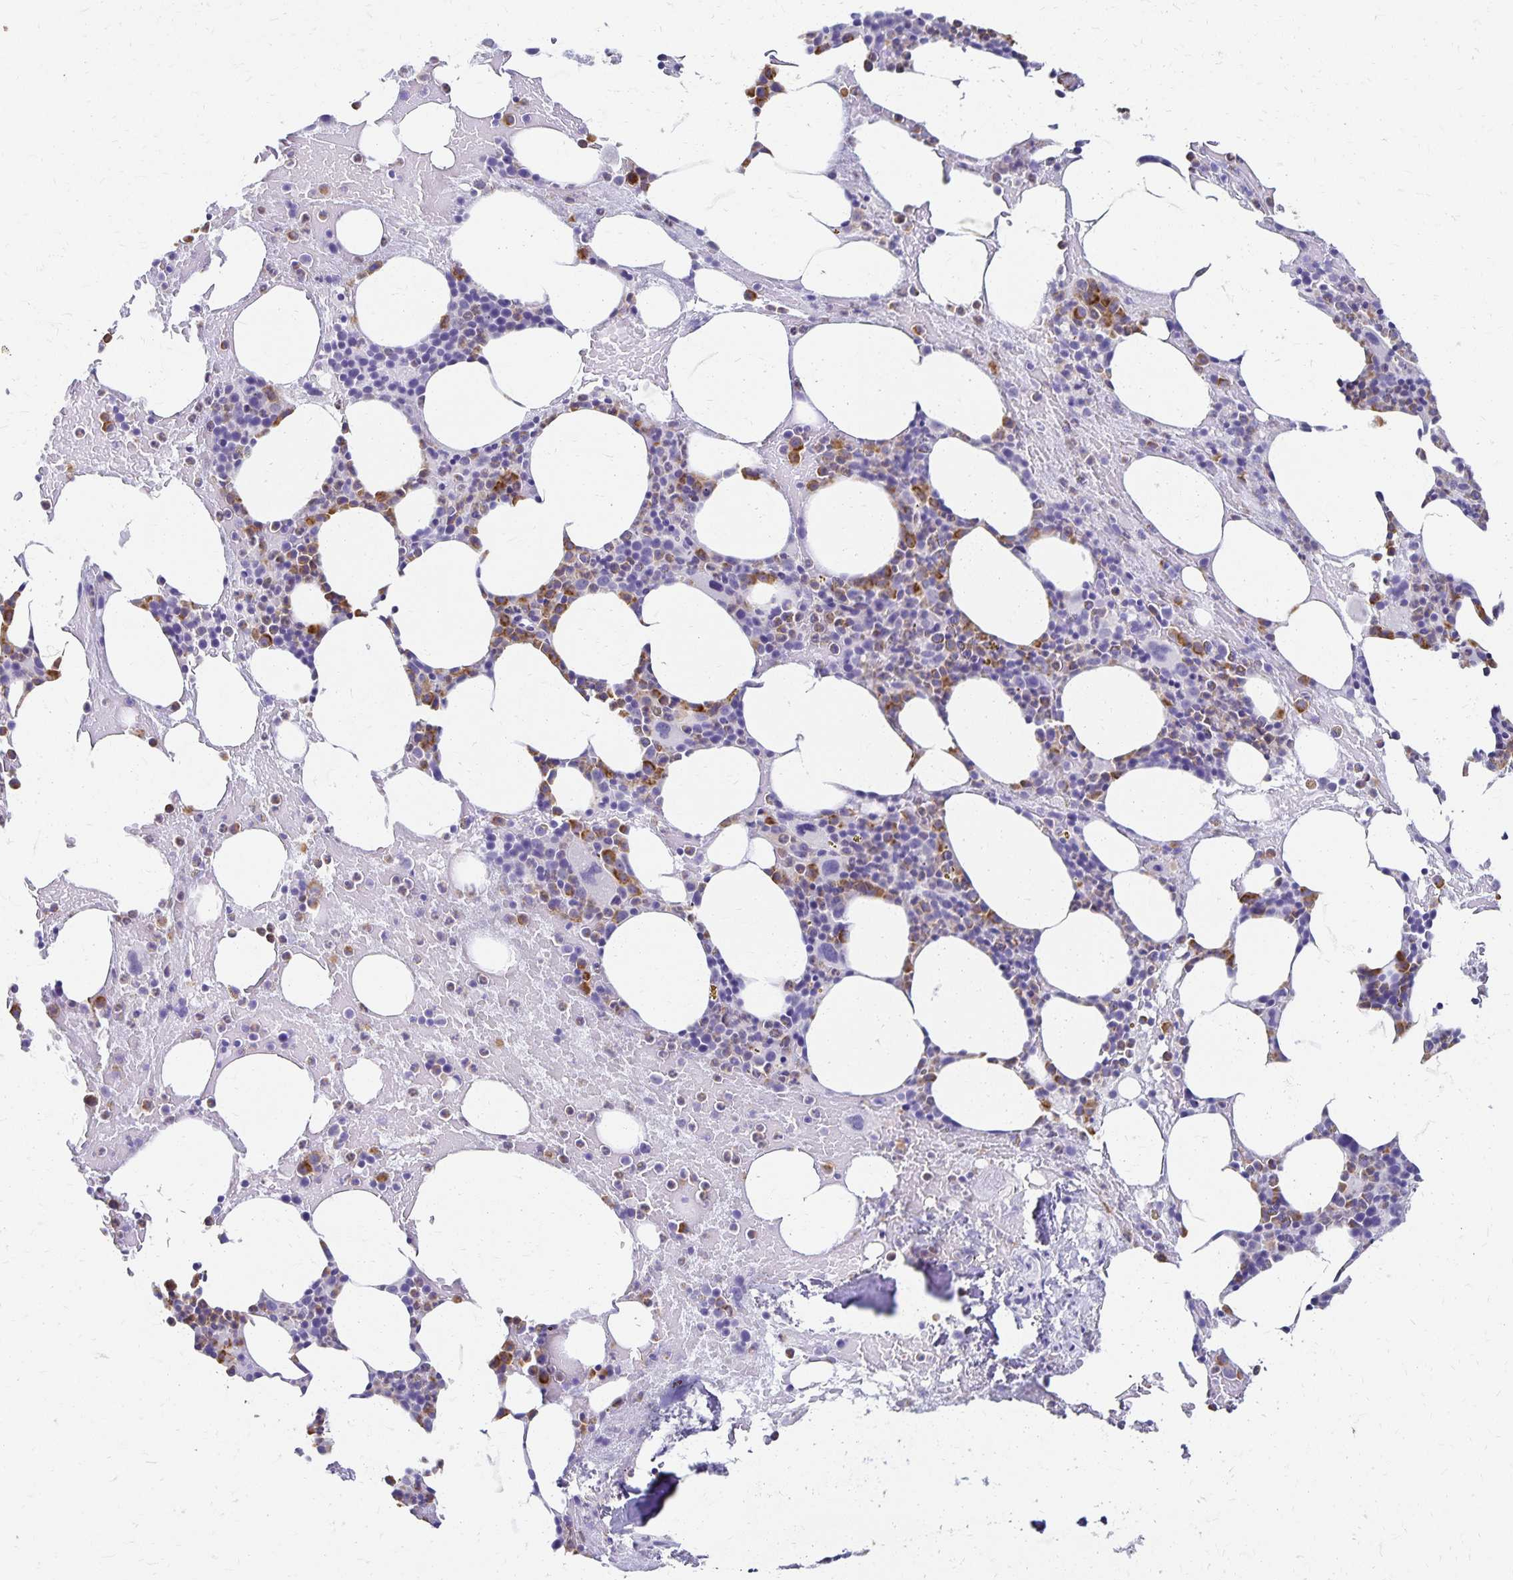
{"staining": {"intensity": "moderate", "quantity": "<25%", "location": "cytoplasmic/membranous"}, "tissue": "bone marrow", "cell_type": "Hematopoietic cells", "image_type": "normal", "snomed": [{"axis": "morphology", "description": "Normal tissue, NOS"}, {"axis": "topography", "description": "Bone marrow"}], "caption": "This histopathology image displays normal bone marrow stained with immunohistochemistry (IHC) to label a protein in brown. The cytoplasmic/membranous of hematopoietic cells show moderate positivity for the protein. Nuclei are counter-stained blue.", "gene": "DYNLT4", "patient": {"sex": "female", "age": 62}}